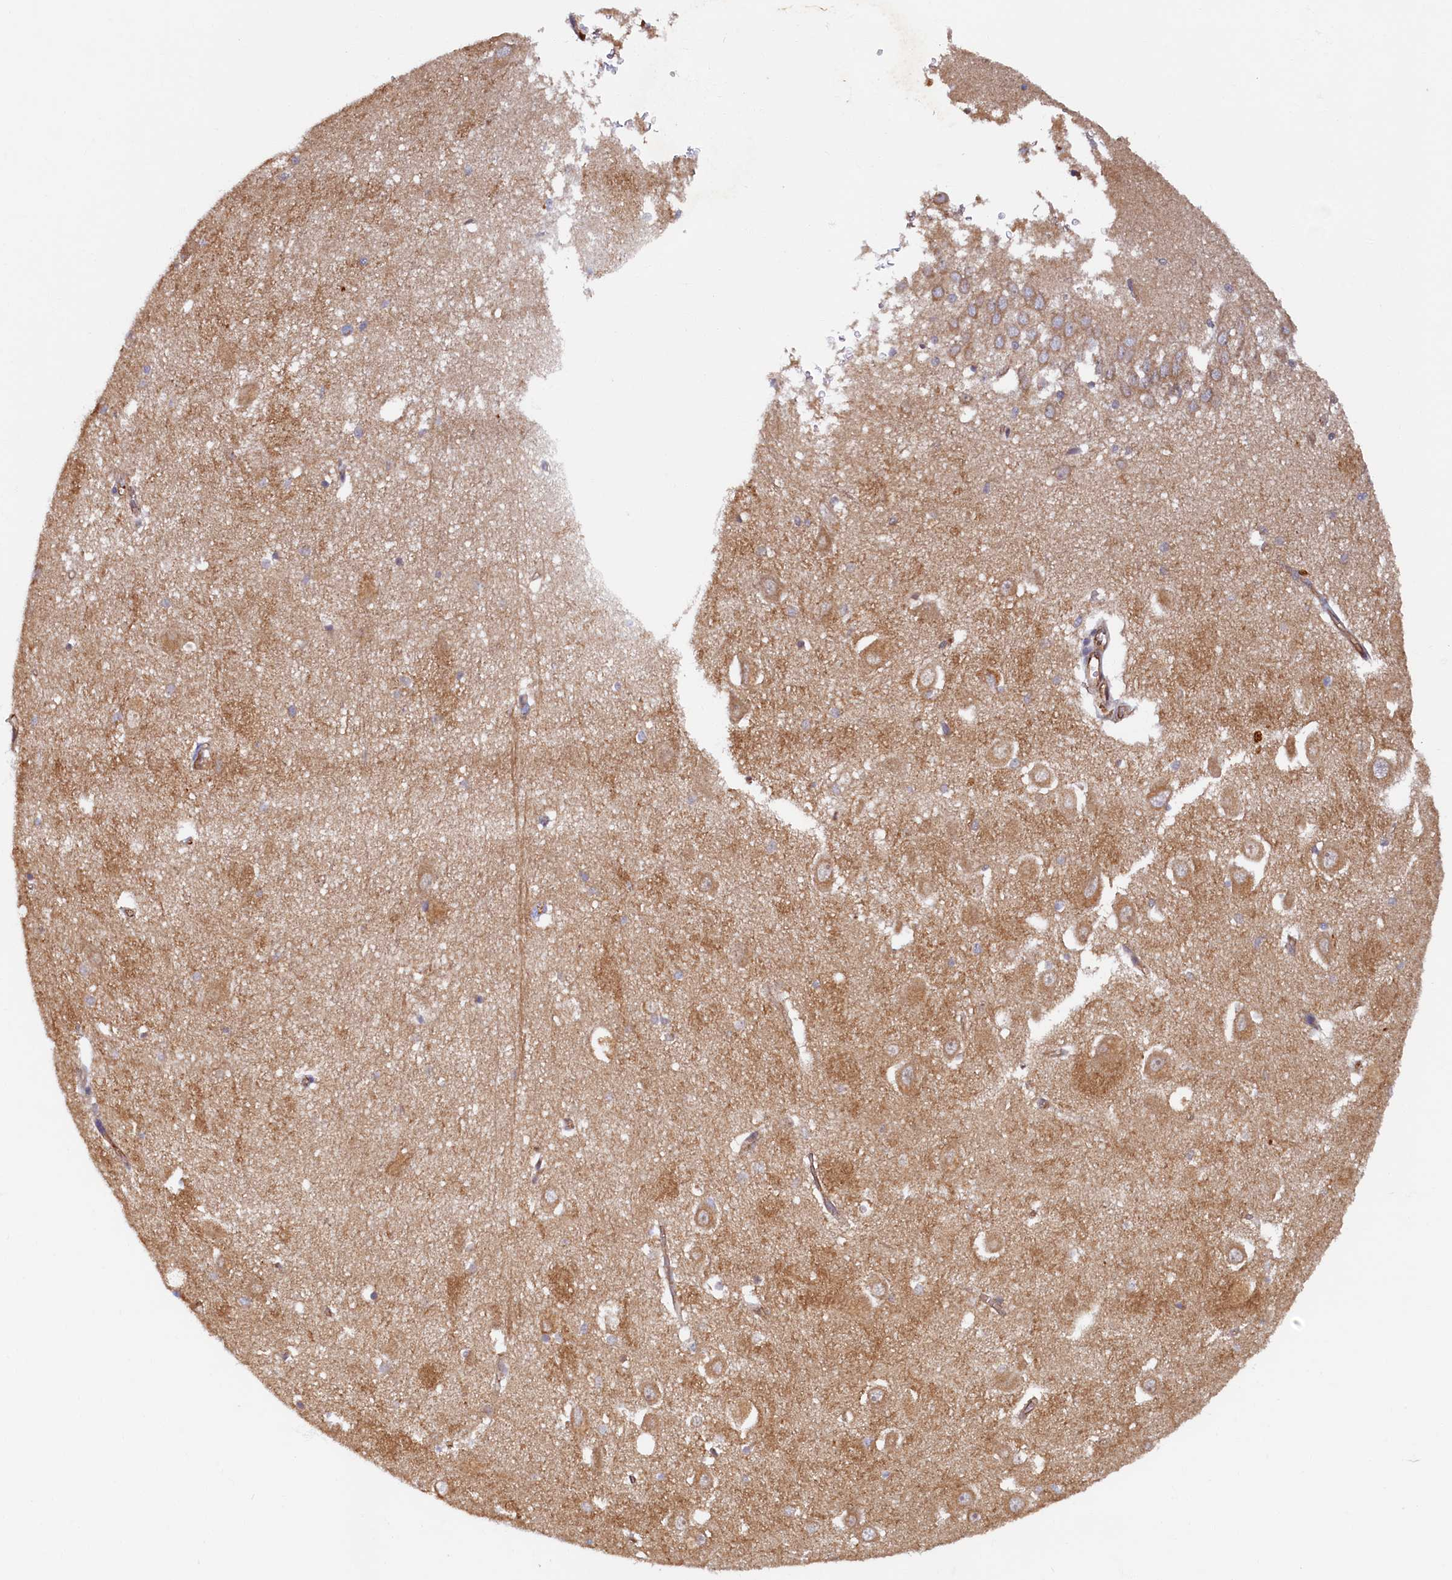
{"staining": {"intensity": "weak", "quantity": "25%-75%", "location": "cytoplasmic/membranous"}, "tissue": "hippocampus", "cell_type": "Glial cells", "image_type": "normal", "snomed": [{"axis": "morphology", "description": "Normal tissue, NOS"}, {"axis": "topography", "description": "Hippocampus"}], "caption": "Immunohistochemistry micrograph of benign hippocampus: hippocampus stained using immunohistochemistry (IHC) demonstrates low levels of weak protein expression localized specifically in the cytoplasmic/membranous of glial cells, appearing as a cytoplasmic/membranous brown color.", "gene": "STX12", "patient": {"sex": "female", "age": 64}}